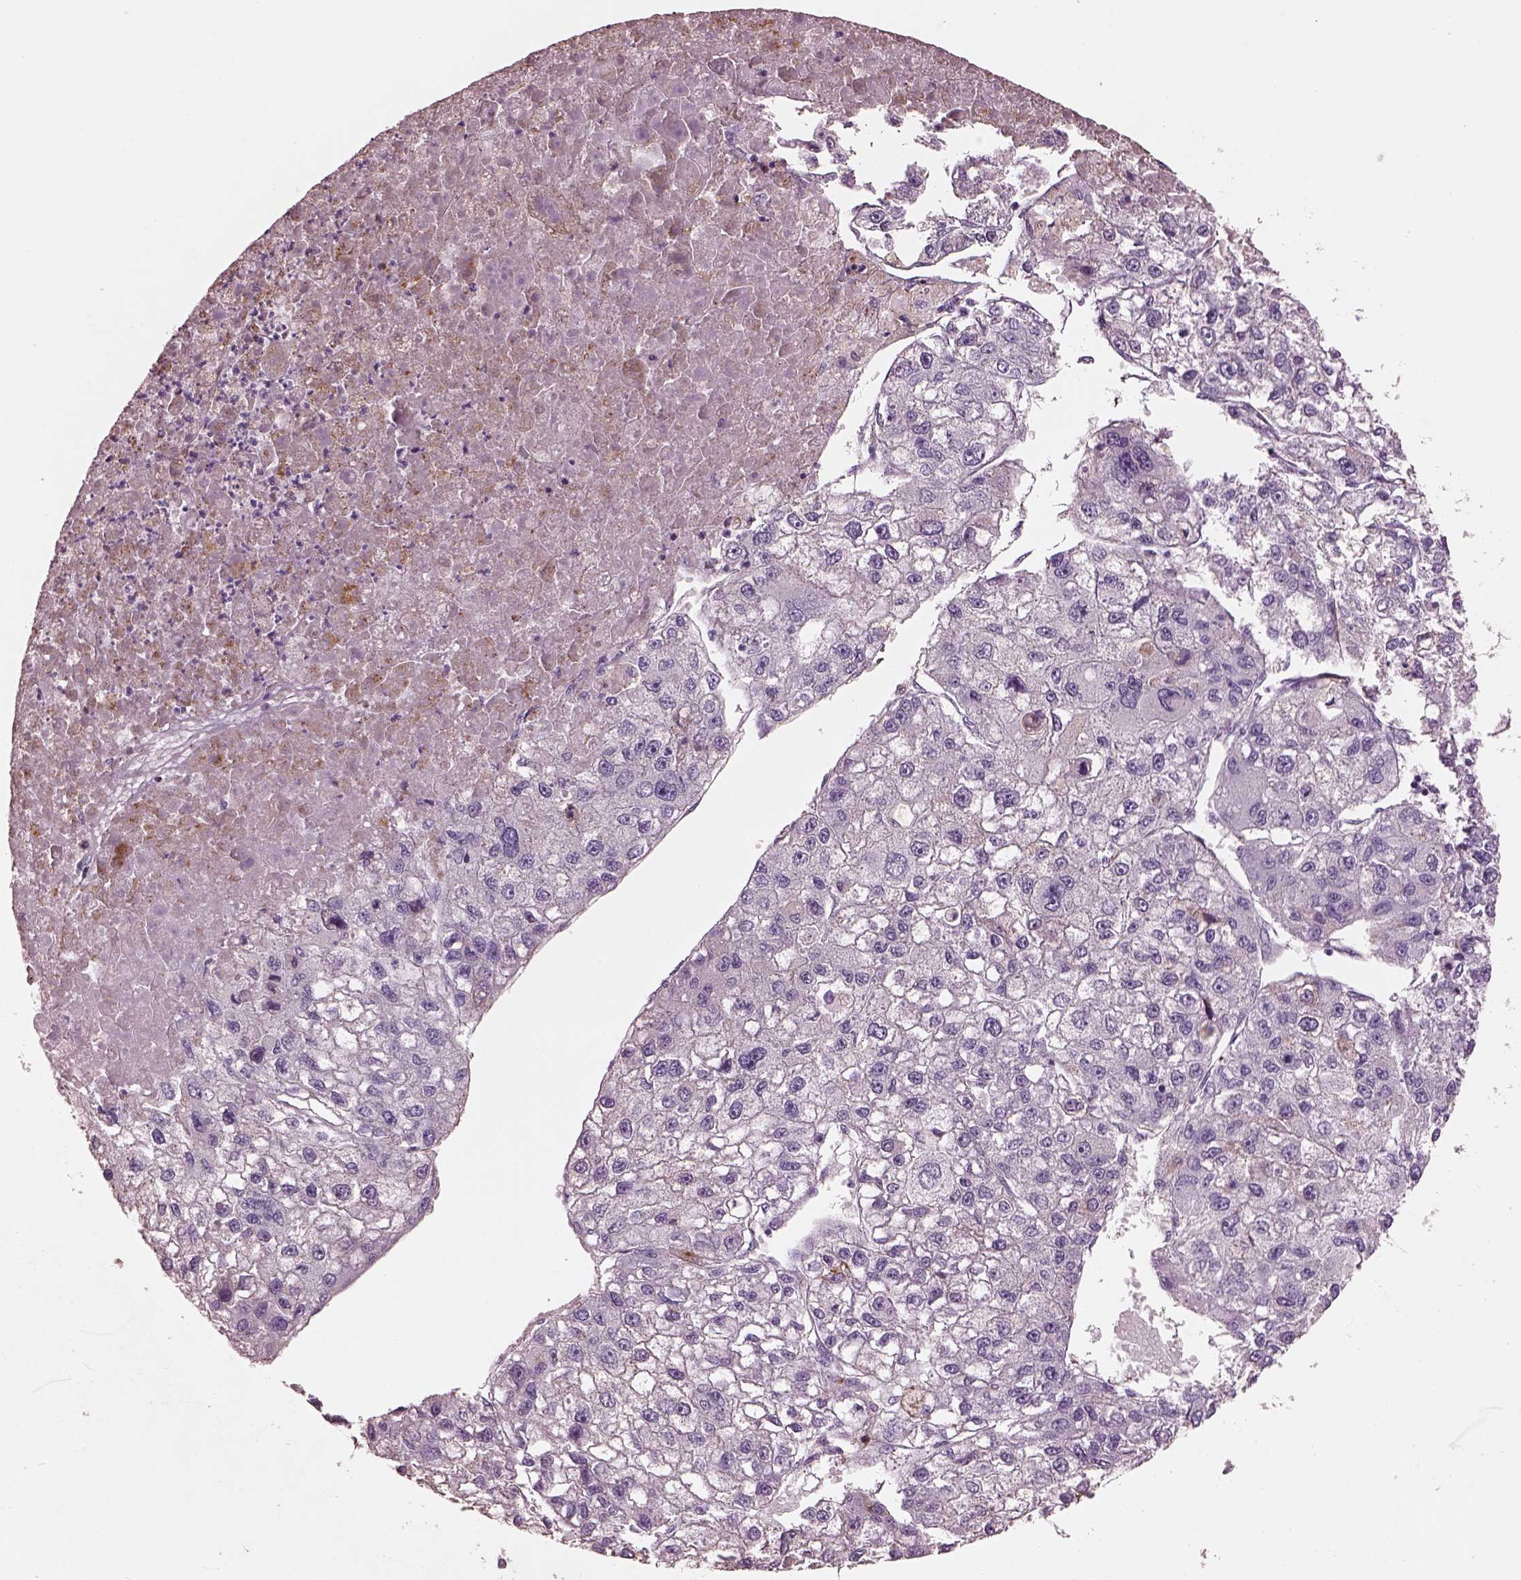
{"staining": {"intensity": "negative", "quantity": "none", "location": "none"}, "tissue": "liver cancer", "cell_type": "Tumor cells", "image_type": "cancer", "snomed": [{"axis": "morphology", "description": "Carcinoma, Hepatocellular, NOS"}, {"axis": "topography", "description": "Liver"}], "caption": "IHC micrograph of neoplastic tissue: human liver cancer (hepatocellular carcinoma) stained with DAB (3,3'-diaminobenzidine) exhibits no significant protein staining in tumor cells. (Brightfield microscopy of DAB (3,3'-diaminobenzidine) immunohistochemistry (IHC) at high magnification).", "gene": "SRI", "patient": {"sex": "male", "age": 56}}